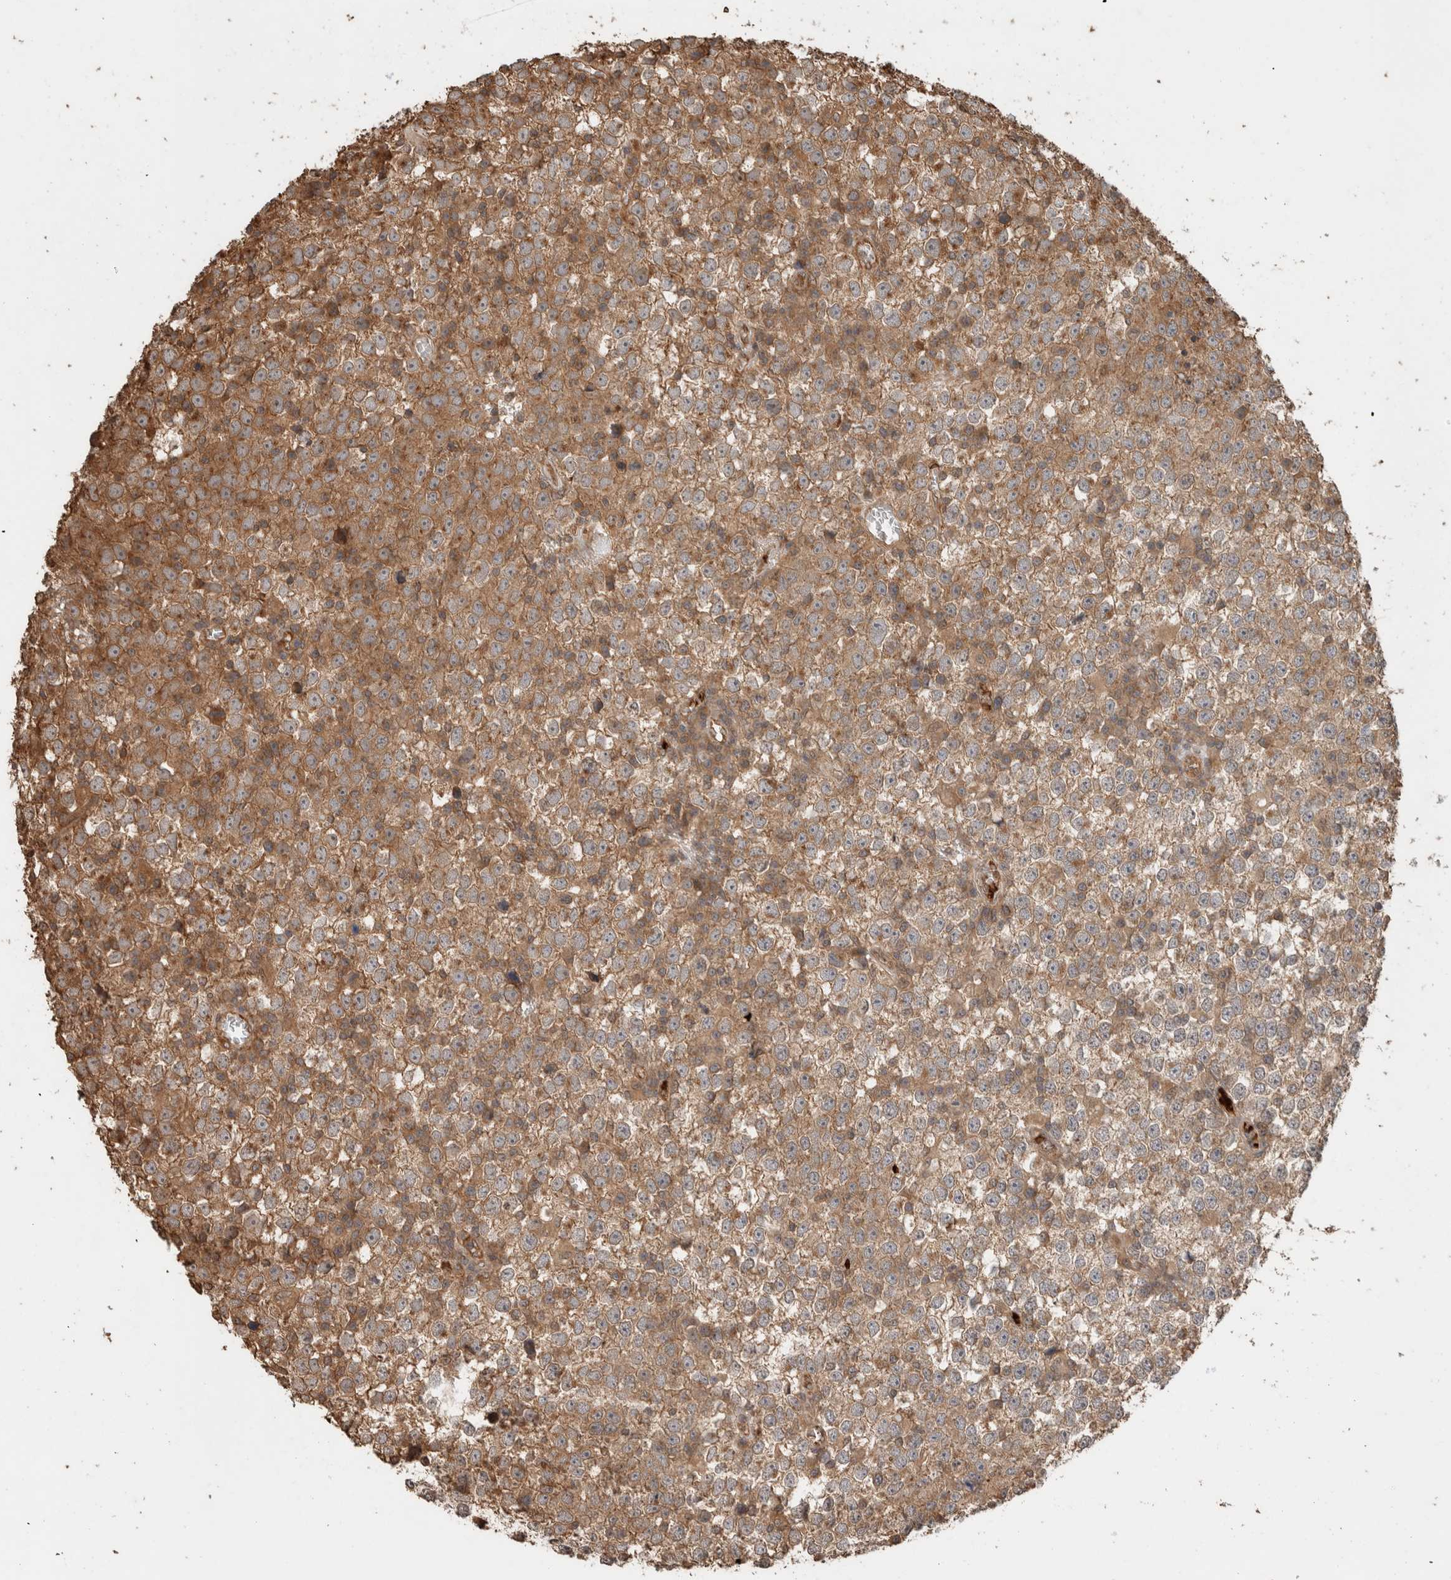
{"staining": {"intensity": "moderate", "quantity": ">75%", "location": "cytoplasmic/membranous"}, "tissue": "testis cancer", "cell_type": "Tumor cells", "image_type": "cancer", "snomed": [{"axis": "morphology", "description": "Seminoma, NOS"}, {"axis": "topography", "description": "Testis"}], "caption": "Protein expression analysis of human testis cancer (seminoma) reveals moderate cytoplasmic/membranous staining in about >75% of tumor cells.", "gene": "OTUD6B", "patient": {"sex": "male", "age": 65}}